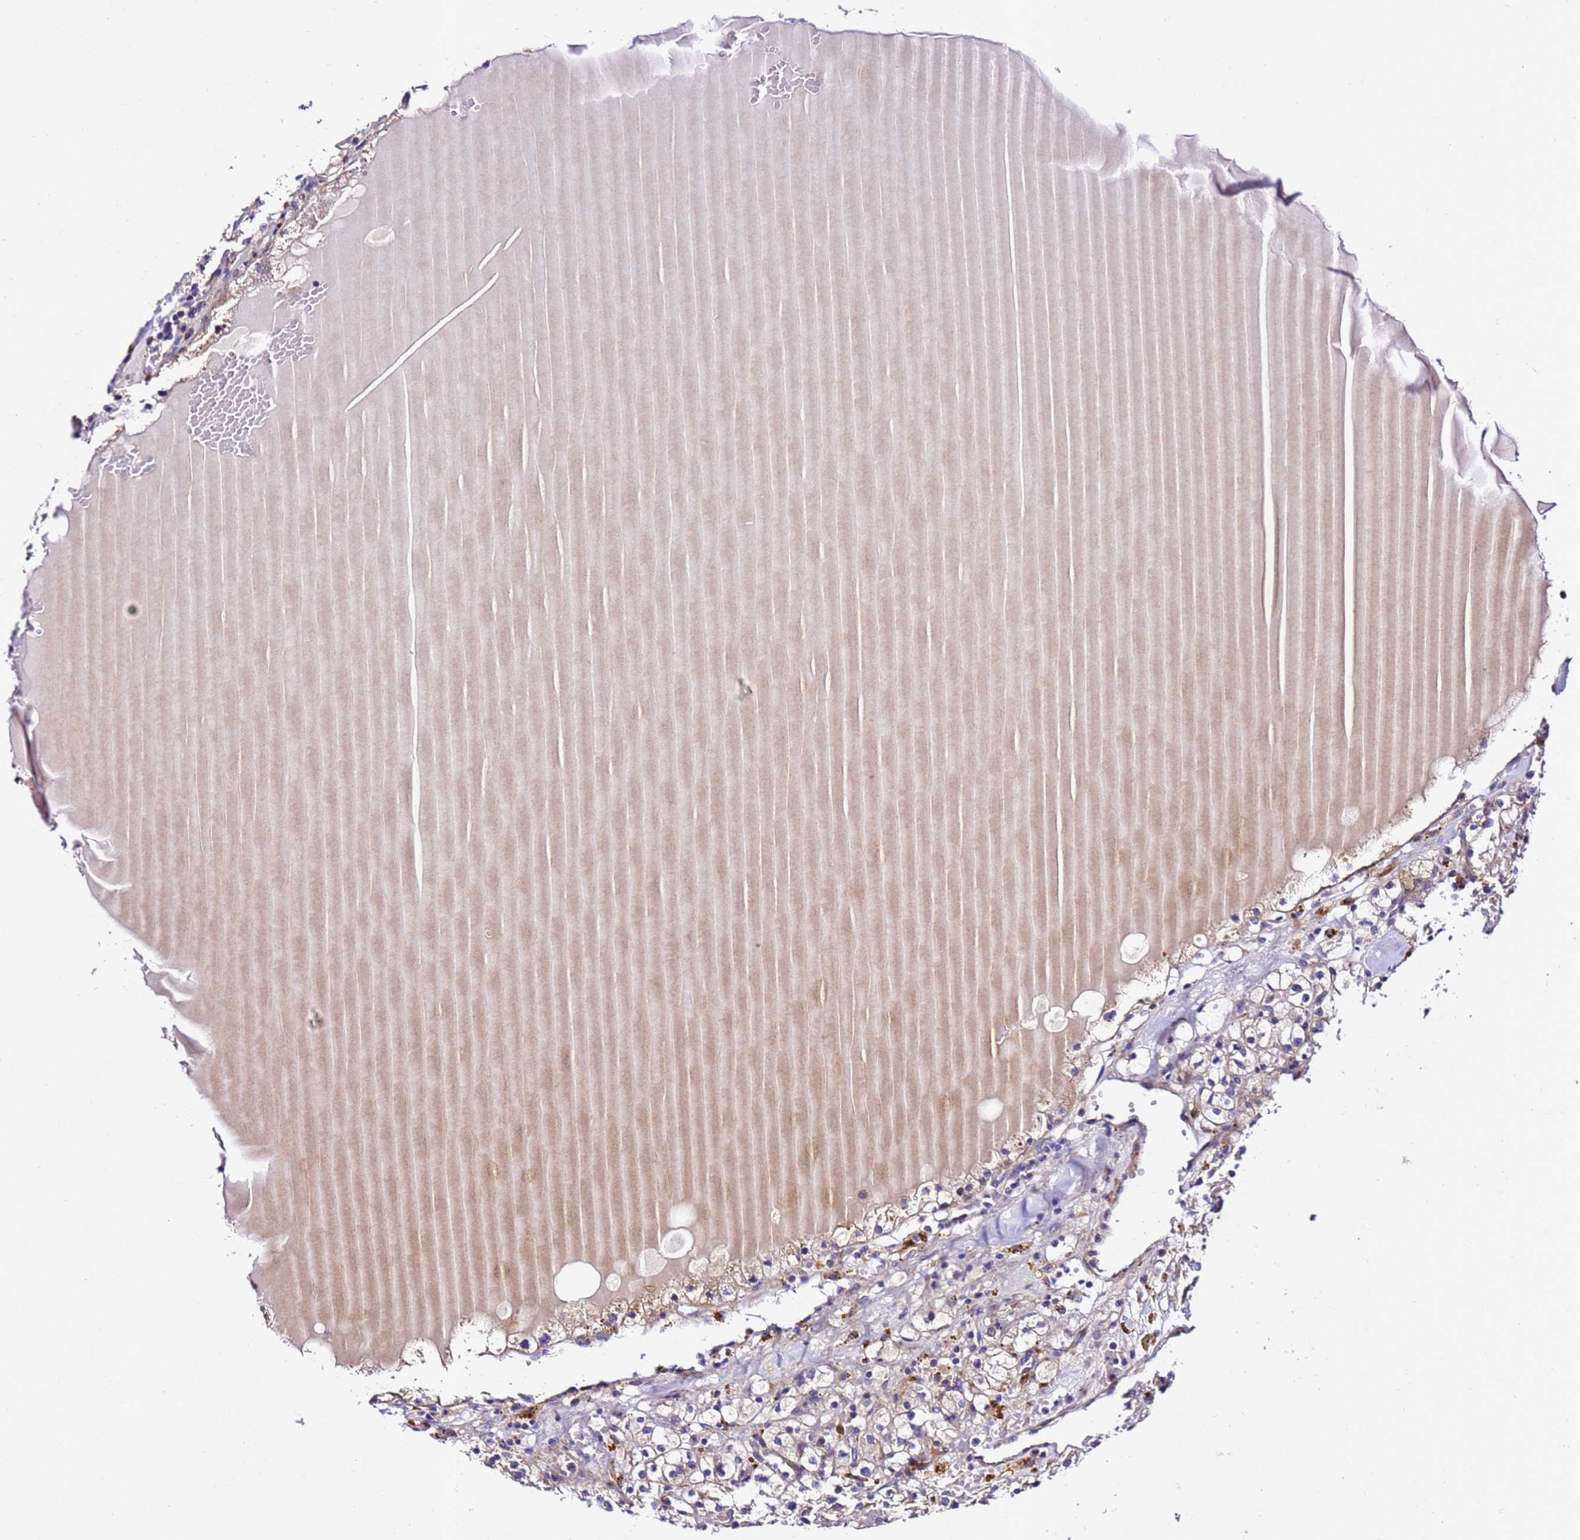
{"staining": {"intensity": "weak", "quantity": "25%-75%", "location": "cytoplasmic/membranous"}, "tissue": "renal cancer", "cell_type": "Tumor cells", "image_type": "cancer", "snomed": [{"axis": "morphology", "description": "Adenocarcinoma, NOS"}, {"axis": "topography", "description": "Kidney"}], "caption": "A brown stain labels weak cytoplasmic/membranous staining of a protein in renal cancer (adenocarcinoma) tumor cells.", "gene": "ZNF417", "patient": {"sex": "male", "age": 56}}